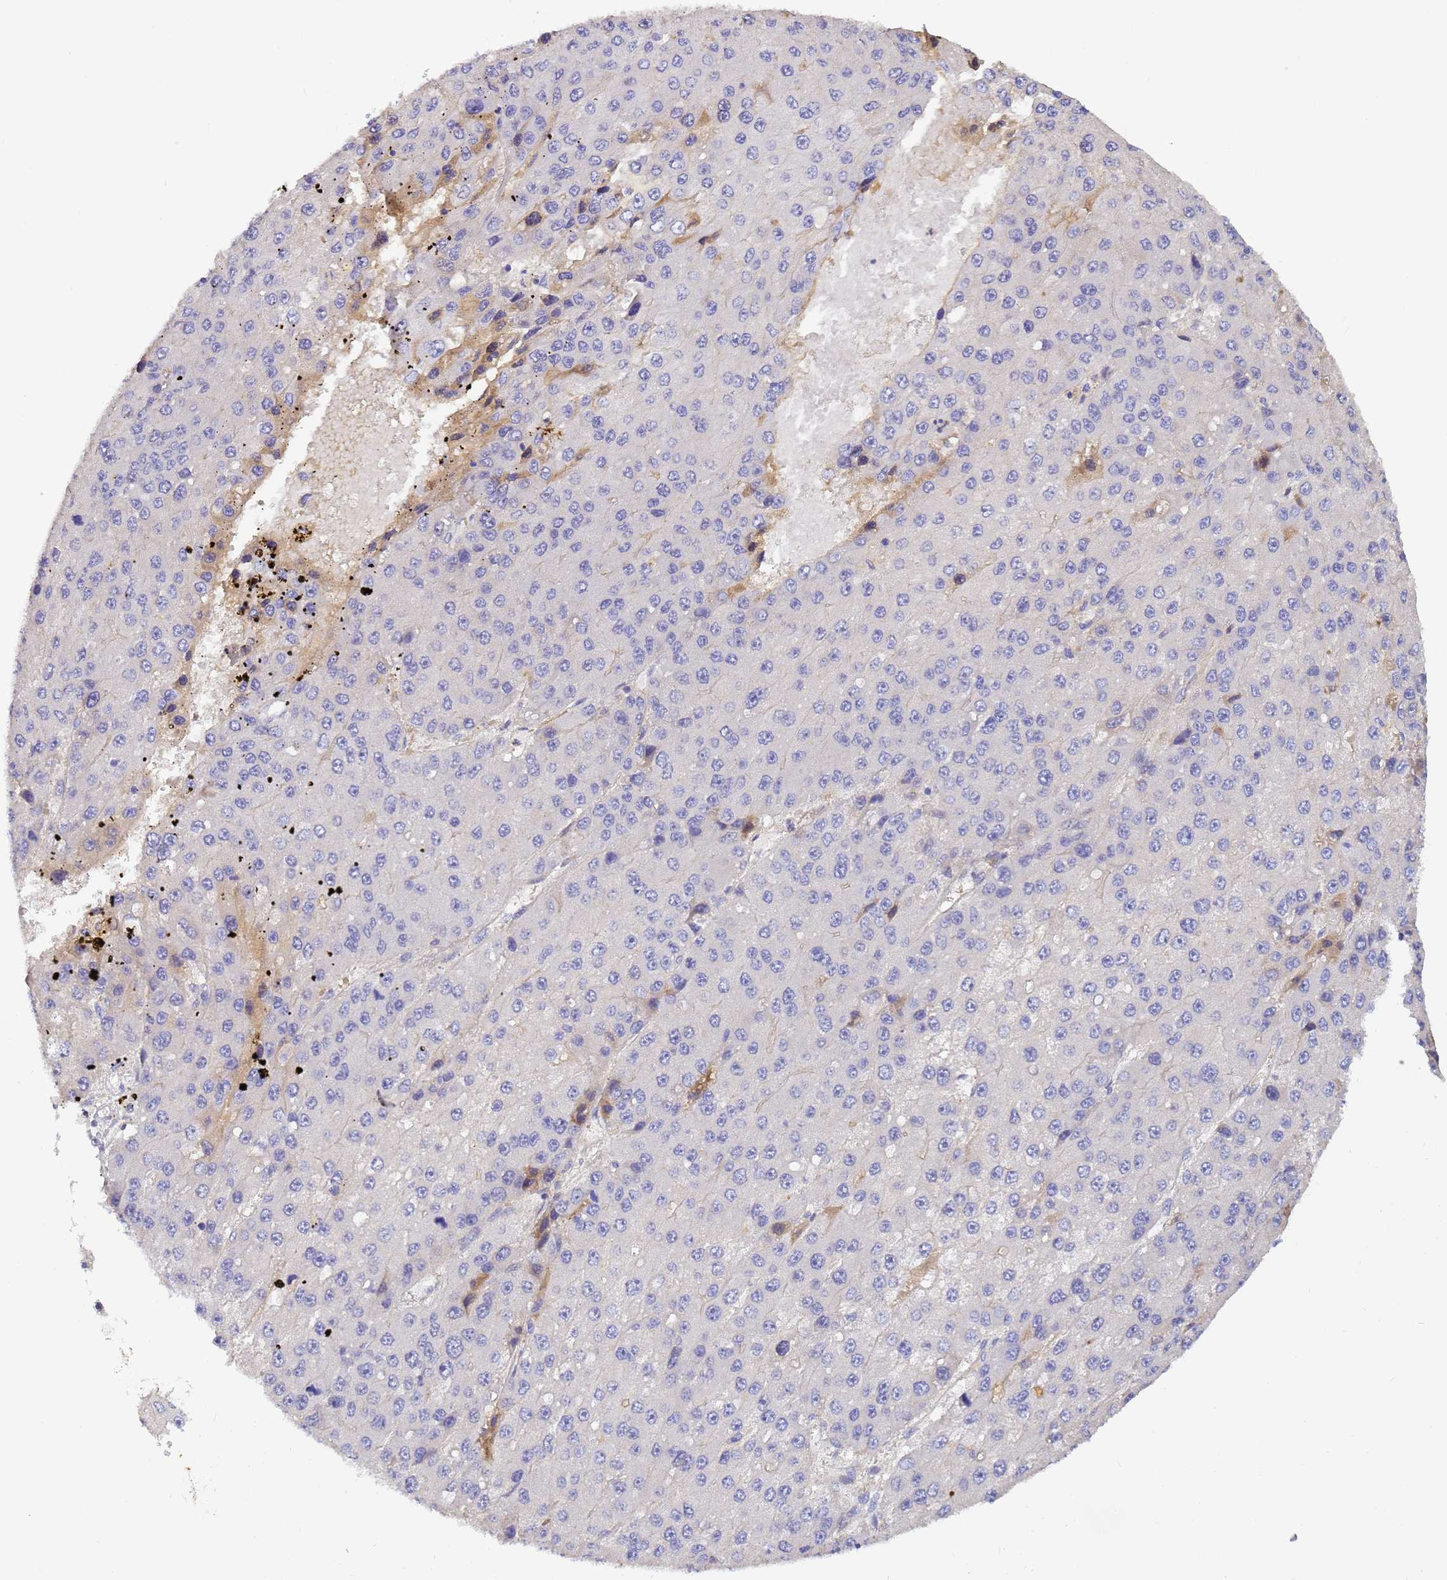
{"staining": {"intensity": "negative", "quantity": "none", "location": "none"}, "tissue": "liver cancer", "cell_type": "Tumor cells", "image_type": "cancer", "snomed": [{"axis": "morphology", "description": "Carcinoma, Hepatocellular, NOS"}, {"axis": "topography", "description": "Liver"}], "caption": "High power microscopy histopathology image of an immunohistochemistry histopathology image of liver cancer (hepatocellular carcinoma), revealing no significant positivity in tumor cells.", "gene": "CFH", "patient": {"sex": "female", "age": 73}}